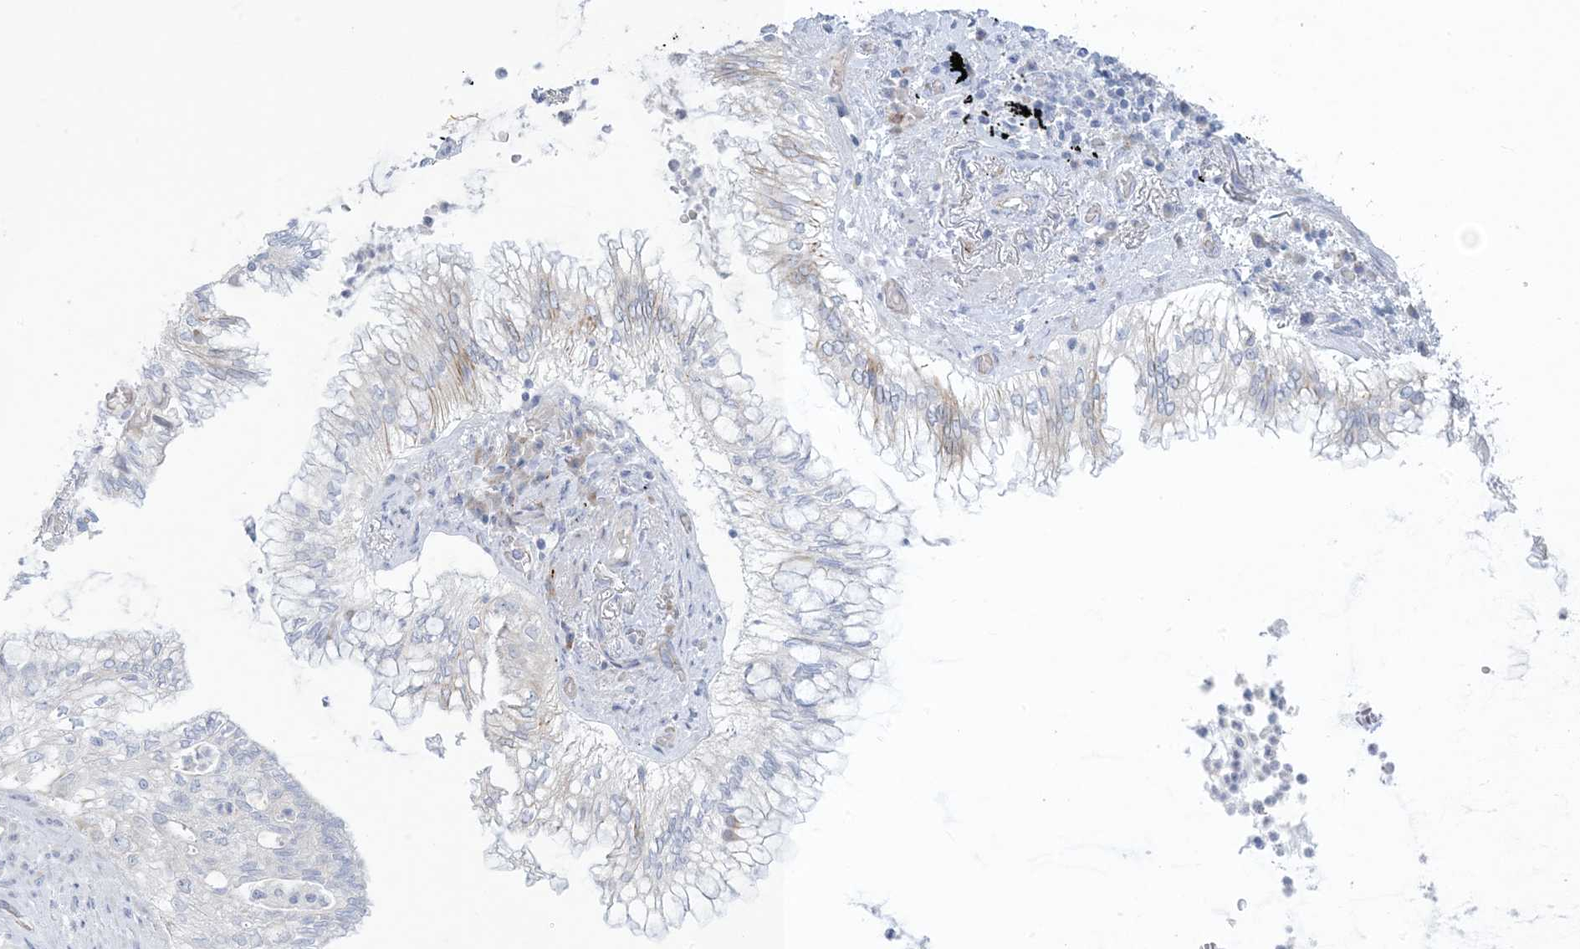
{"staining": {"intensity": "negative", "quantity": "none", "location": "none"}, "tissue": "lung cancer", "cell_type": "Tumor cells", "image_type": "cancer", "snomed": [{"axis": "morphology", "description": "Adenocarcinoma, NOS"}, {"axis": "topography", "description": "Lung"}], "caption": "Immunohistochemistry (IHC) of human adenocarcinoma (lung) exhibits no staining in tumor cells. (DAB (3,3'-diaminobenzidine) immunohistochemistry (IHC) with hematoxylin counter stain).", "gene": "XIRP2", "patient": {"sex": "female", "age": 70}}